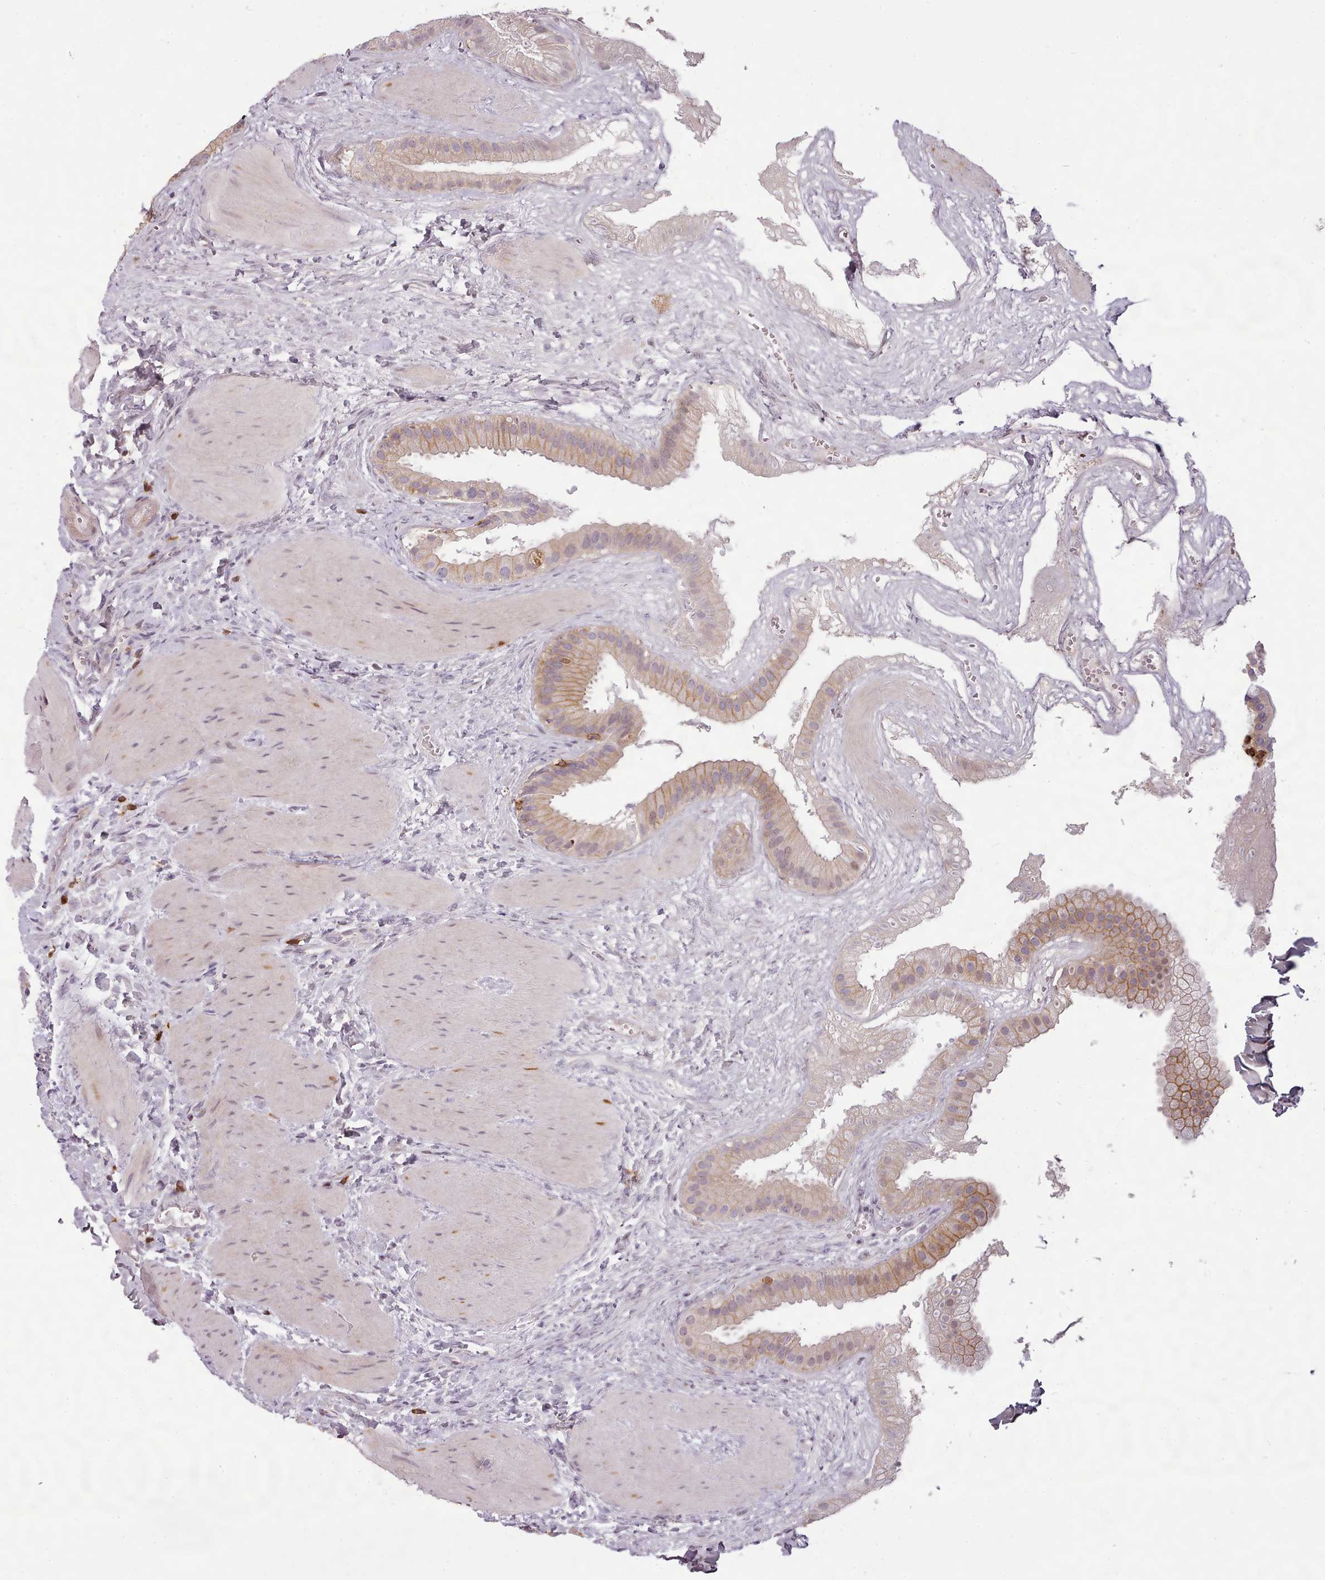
{"staining": {"intensity": "moderate", "quantity": "25%-75%", "location": "cytoplasmic/membranous"}, "tissue": "gallbladder", "cell_type": "Glandular cells", "image_type": "normal", "snomed": [{"axis": "morphology", "description": "Normal tissue, NOS"}, {"axis": "topography", "description": "Gallbladder"}], "caption": "Immunohistochemical staining of unremarkable human gallbladder displays 25%-75% levels of moderate cytoplasmic/membranous protein positivity in about 25%-75% of glandular cells. The staining is performed using DAB (3,3'-diaminobenzidine) brown chromogen to label protein expression. The nuclei are counter-stained blue using hematoxylin.", "gene": "ZNF583", "patient": {"sex": "male", "age": 55}}